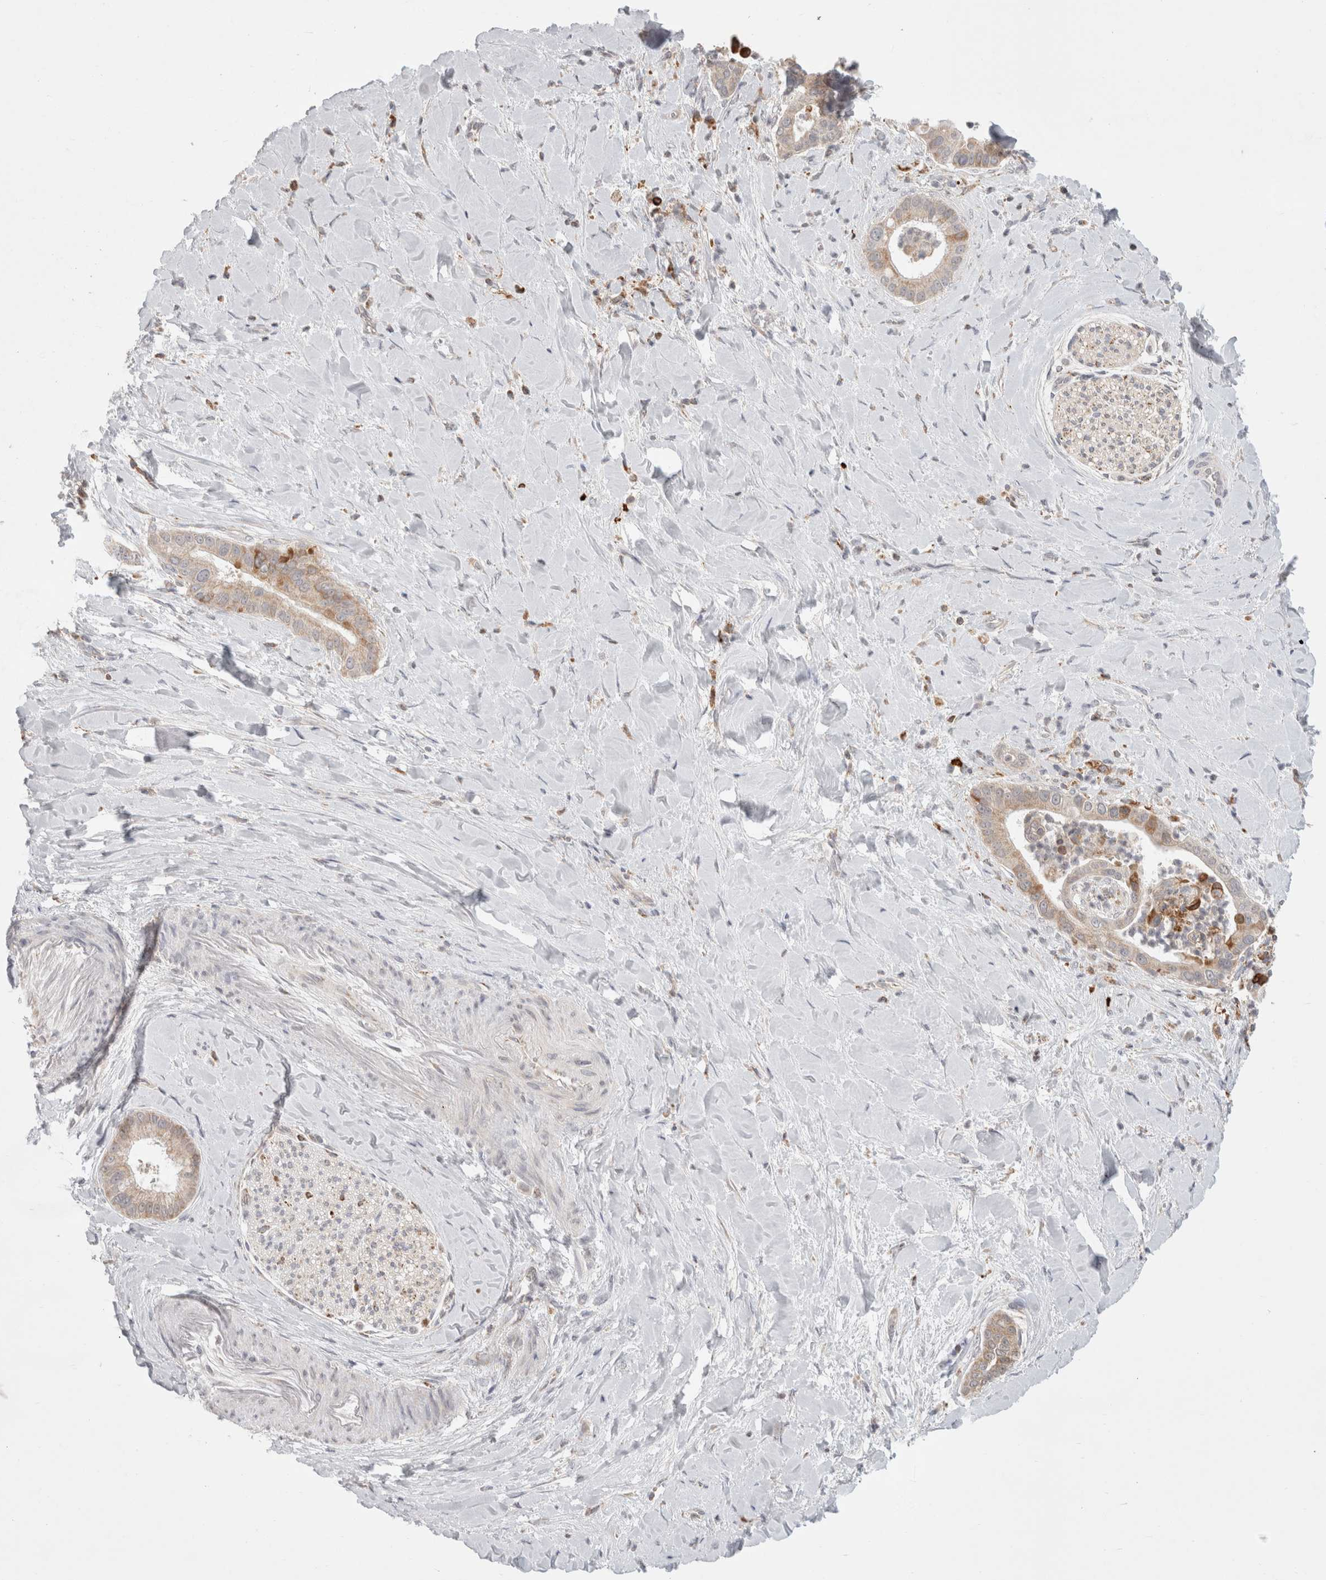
{"staining": {"intensity": "moderate", "quantity": "<25%", "location": "cytoplasmic/membranous"}, "tissue": "liver cancer", "cell_type": "Tumor cells", "image_type": "cancer", "snomed": [{"axis": "morphology", "description": "Cholangiocarcinoma"}, {"axis": "topography", "description": "Liver"}], "caption": "This image shows liver cholangiocarcinoma stained with immunohistochemistry to label a protein in brown. The cytoplasmic/membranous of tumor cells show moderate positivity for the protein. Nuclei are counter-stained blue.", "gene": "HROB", "patient": {"sex": "female", "age": 54}}